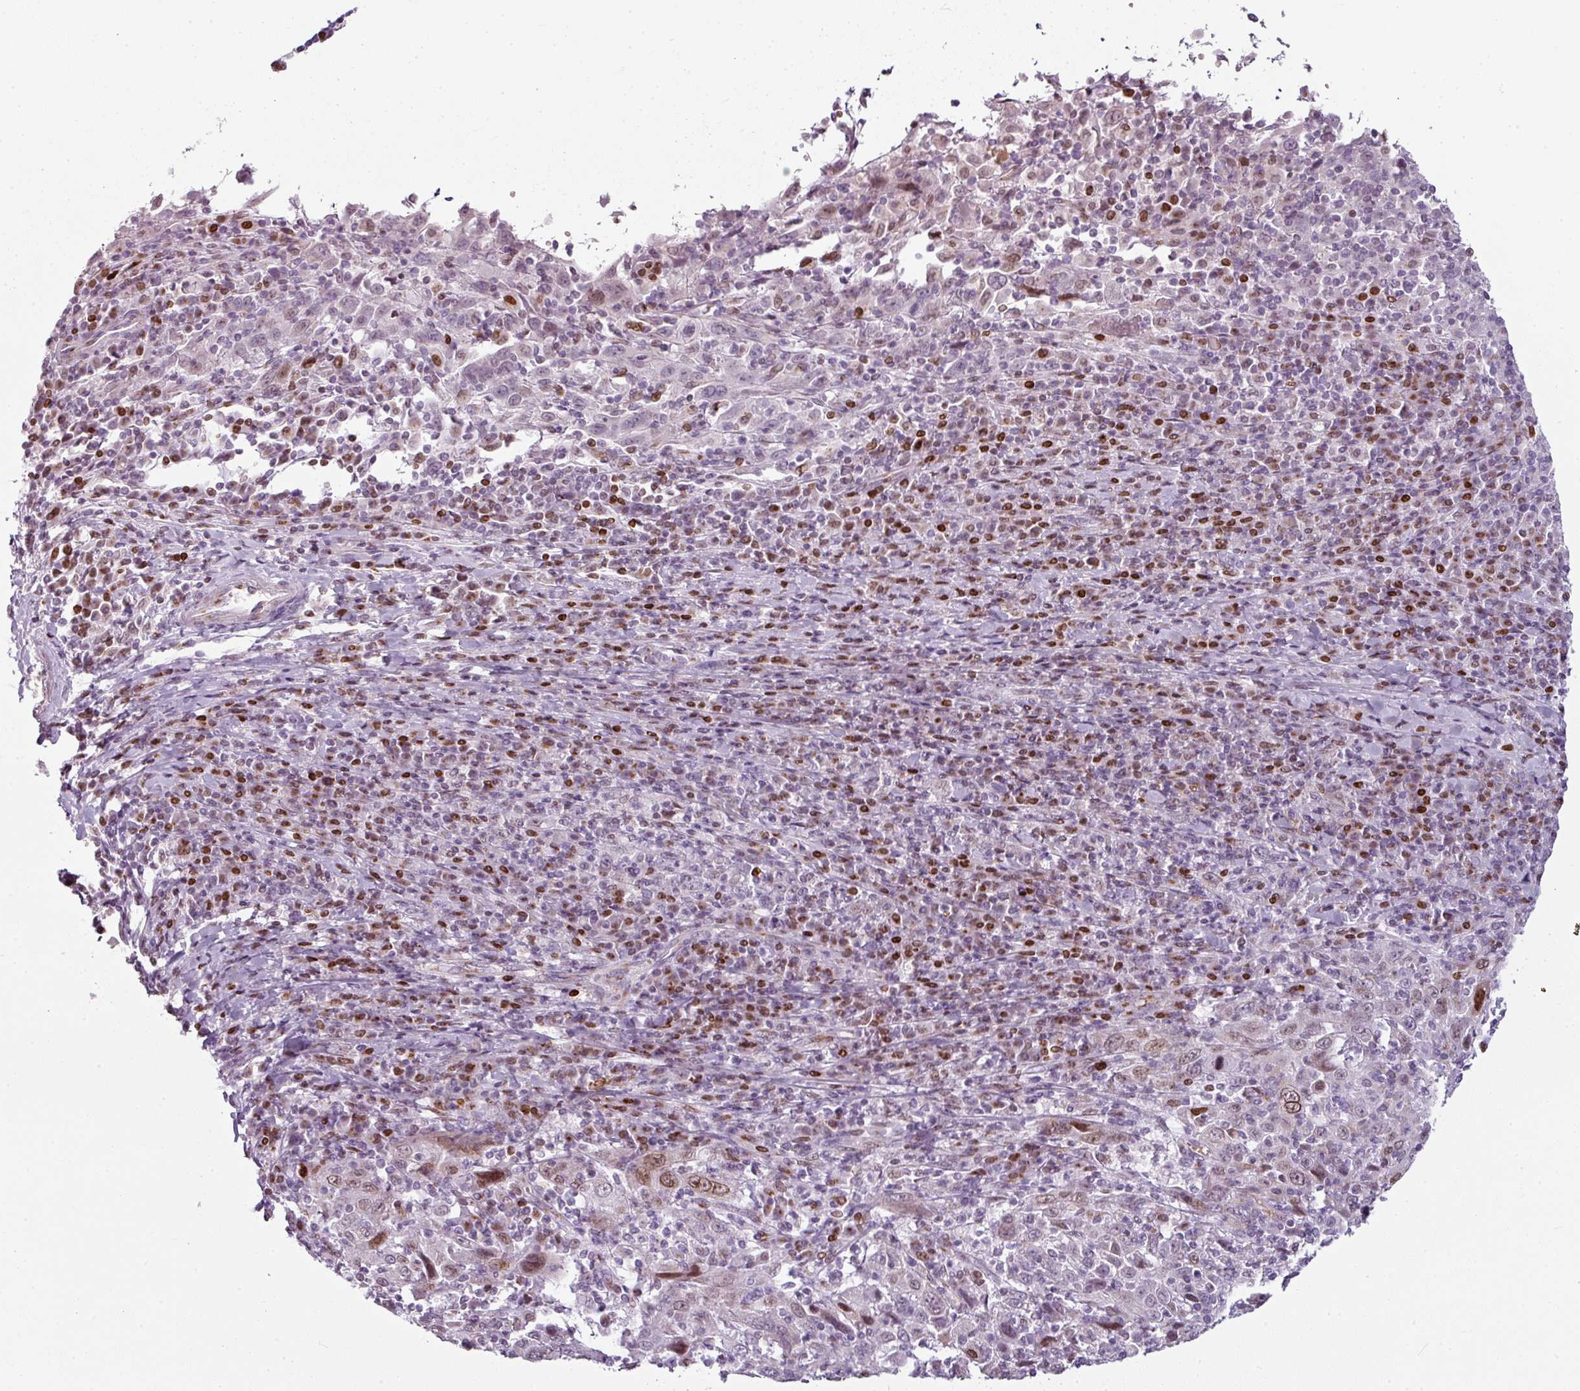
{"staining": {"intensity": "moderate", "quantity": "<25%", "location": "nuclear"}, "tissue": "cervical cancer", "cell_type": "Tumor cells", "image_type": "cancer", "snomed": [{"axis": "morphology", "description": "Squamous cell carcinoma, NOS"}, {"axis": "topography", "description": "Cervix"}], "caption": "Protein expression analysis of cervical cancer (squamous cell carcinoma) exhibits moderate nuclear positivity in approximately <25% of tumor cells.", "gene": "SYT8", "patient": {"sex": "female", "age": 46}}